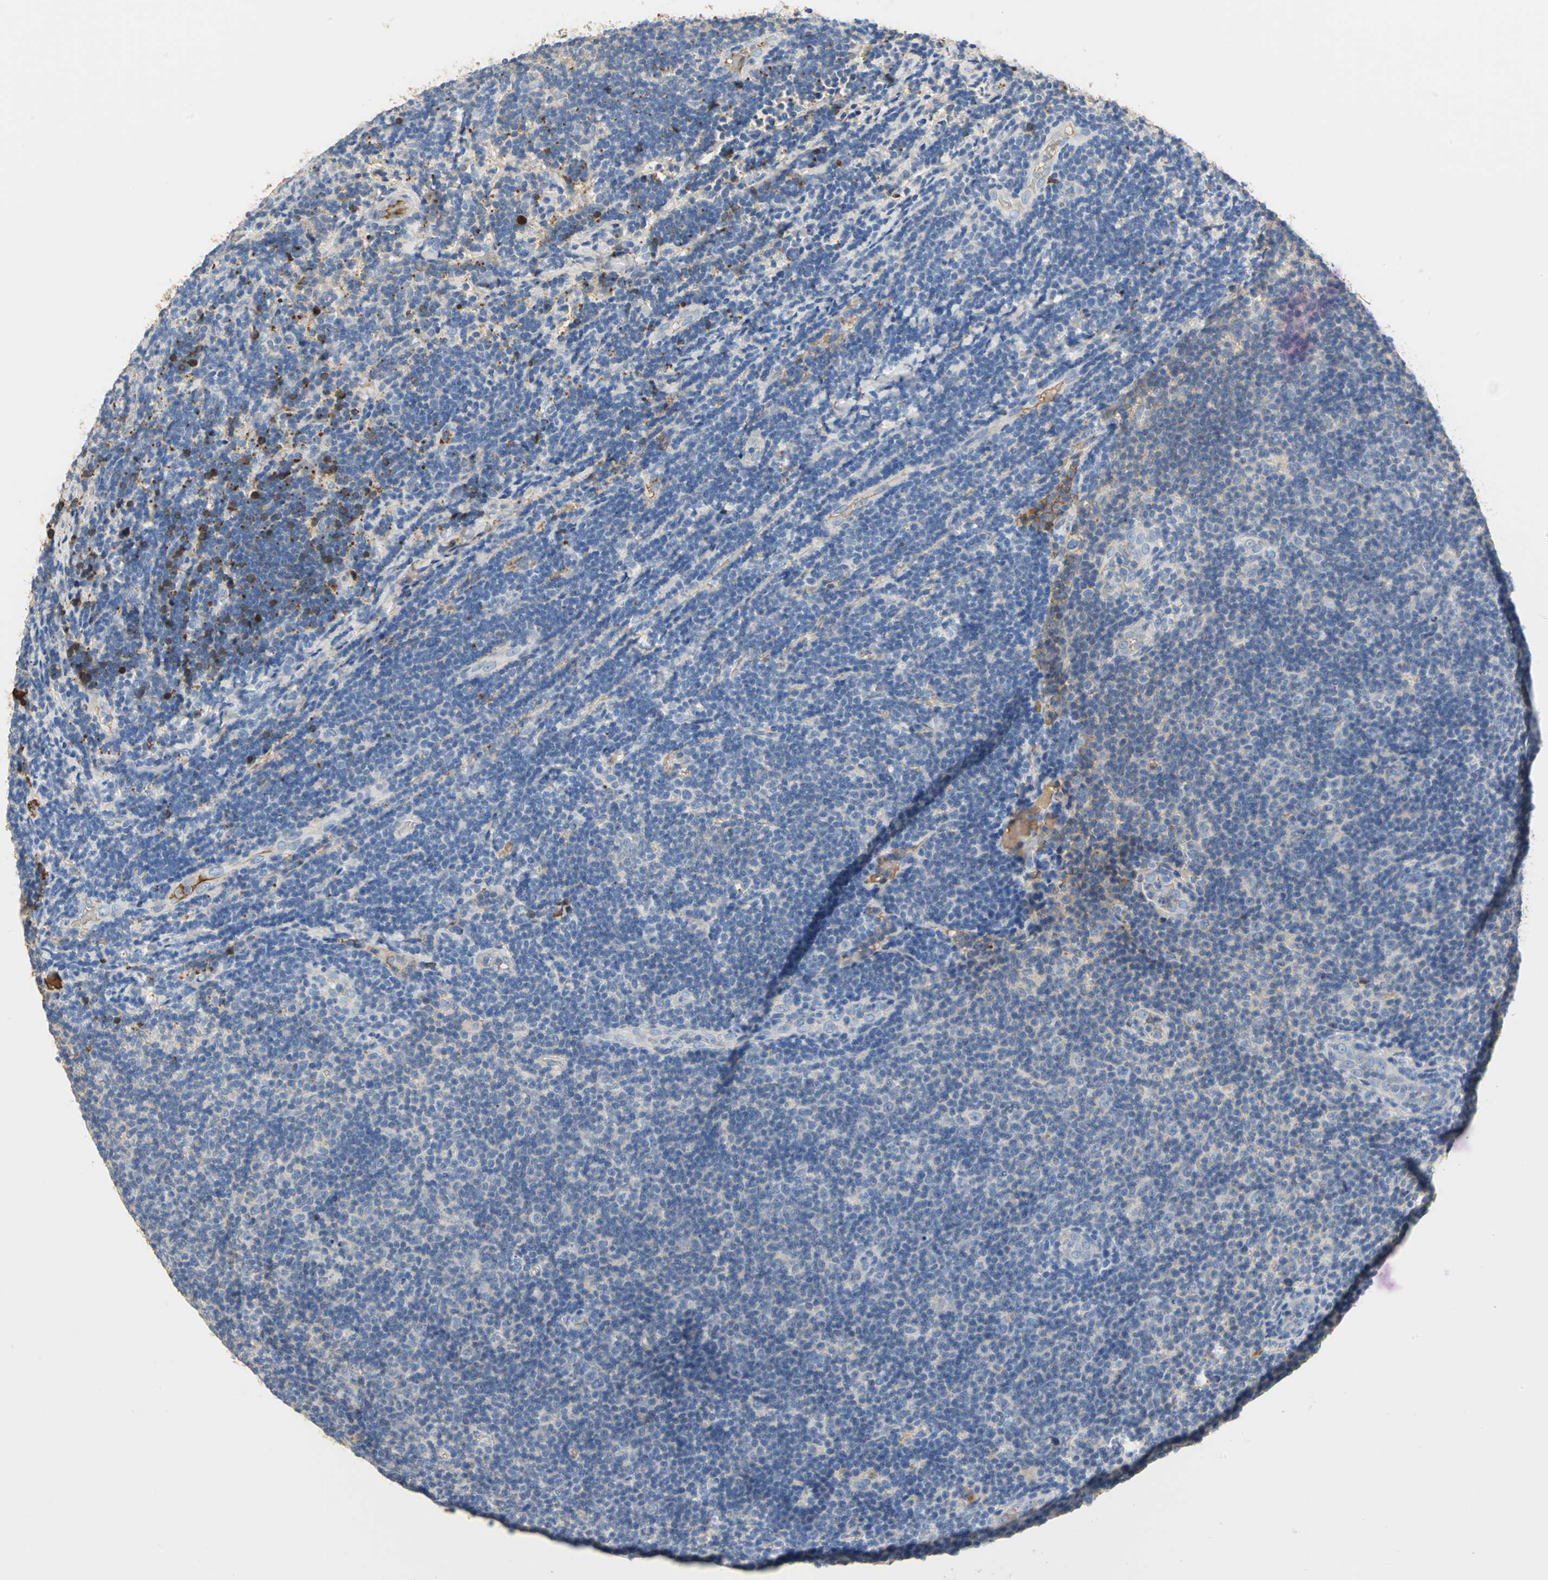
{"staining": {"intensity": "weak", "quantity": "<25%", "location": "cytoplasmic/membranous"}, "tissue": "lymphoma", "cell_type": "Tumor cells", "image_type": "cancer", "snomed": [{"axis": "morphology", "description": "Malignant lymphoma, non-Hodgkin's type, Low grade"}, {"axis": "topography", "description": "Lymph node"}], "caption": "Immunohistochemical staining of human lymphoma reveals no significant staining in tumor cells.", "gene": "GYG2", "patient": {"sex": "male", "age": 83}}